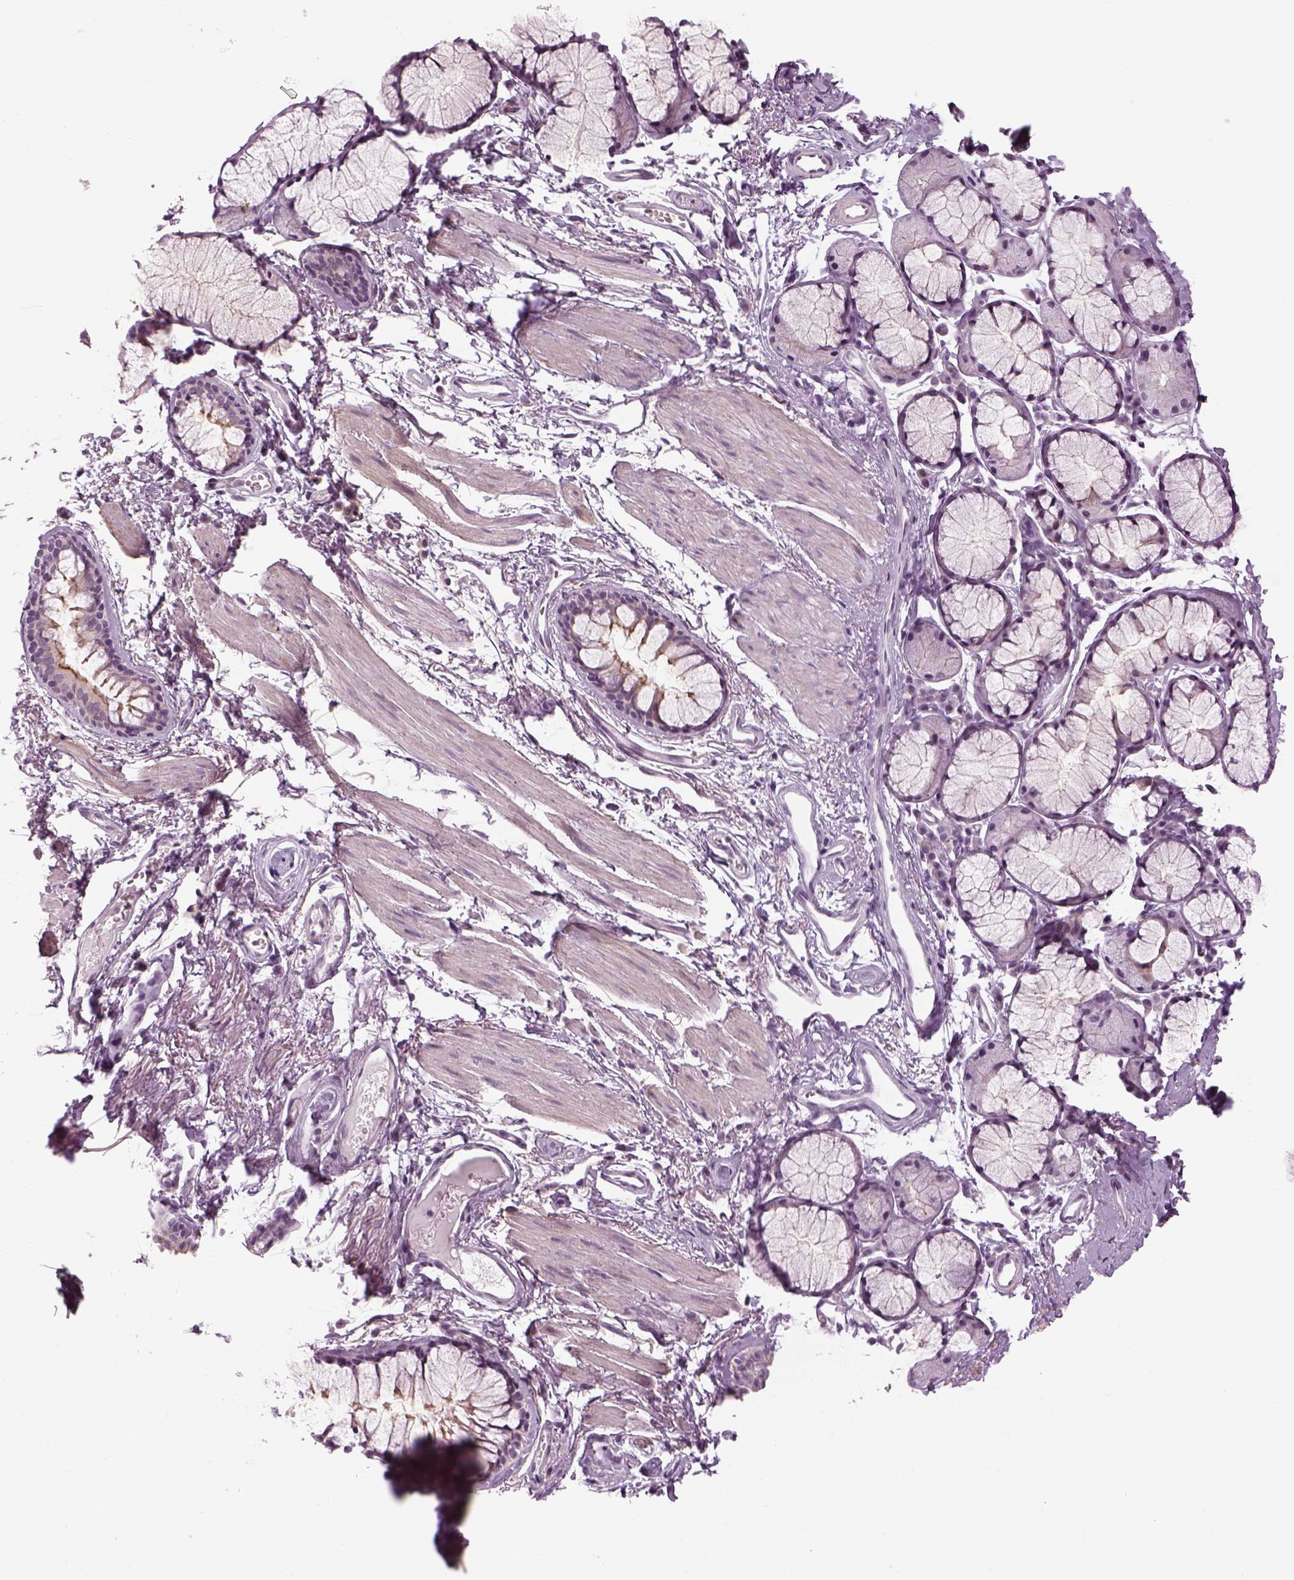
{"staining": {"intensity": "negative", "quantity": "none", "location": "none"}, "tissue": "soft tissue", "cell_type": "Chondrocytes", "image_type": "normal", "snomed": [{"axis": "morphology", "description": "Normal tissue, NOS"}, {"axis": "topography", "description": "Cartilage tissue"}, {"axis": "topography", "description": "Bronchus"}], "caption": "Immunohistochemical staining of benign human soft tissue displays no significant positivity in chondrocytes.", "gene": "LRRIQ3", "patient": {"sex": "female", "age": 79}}